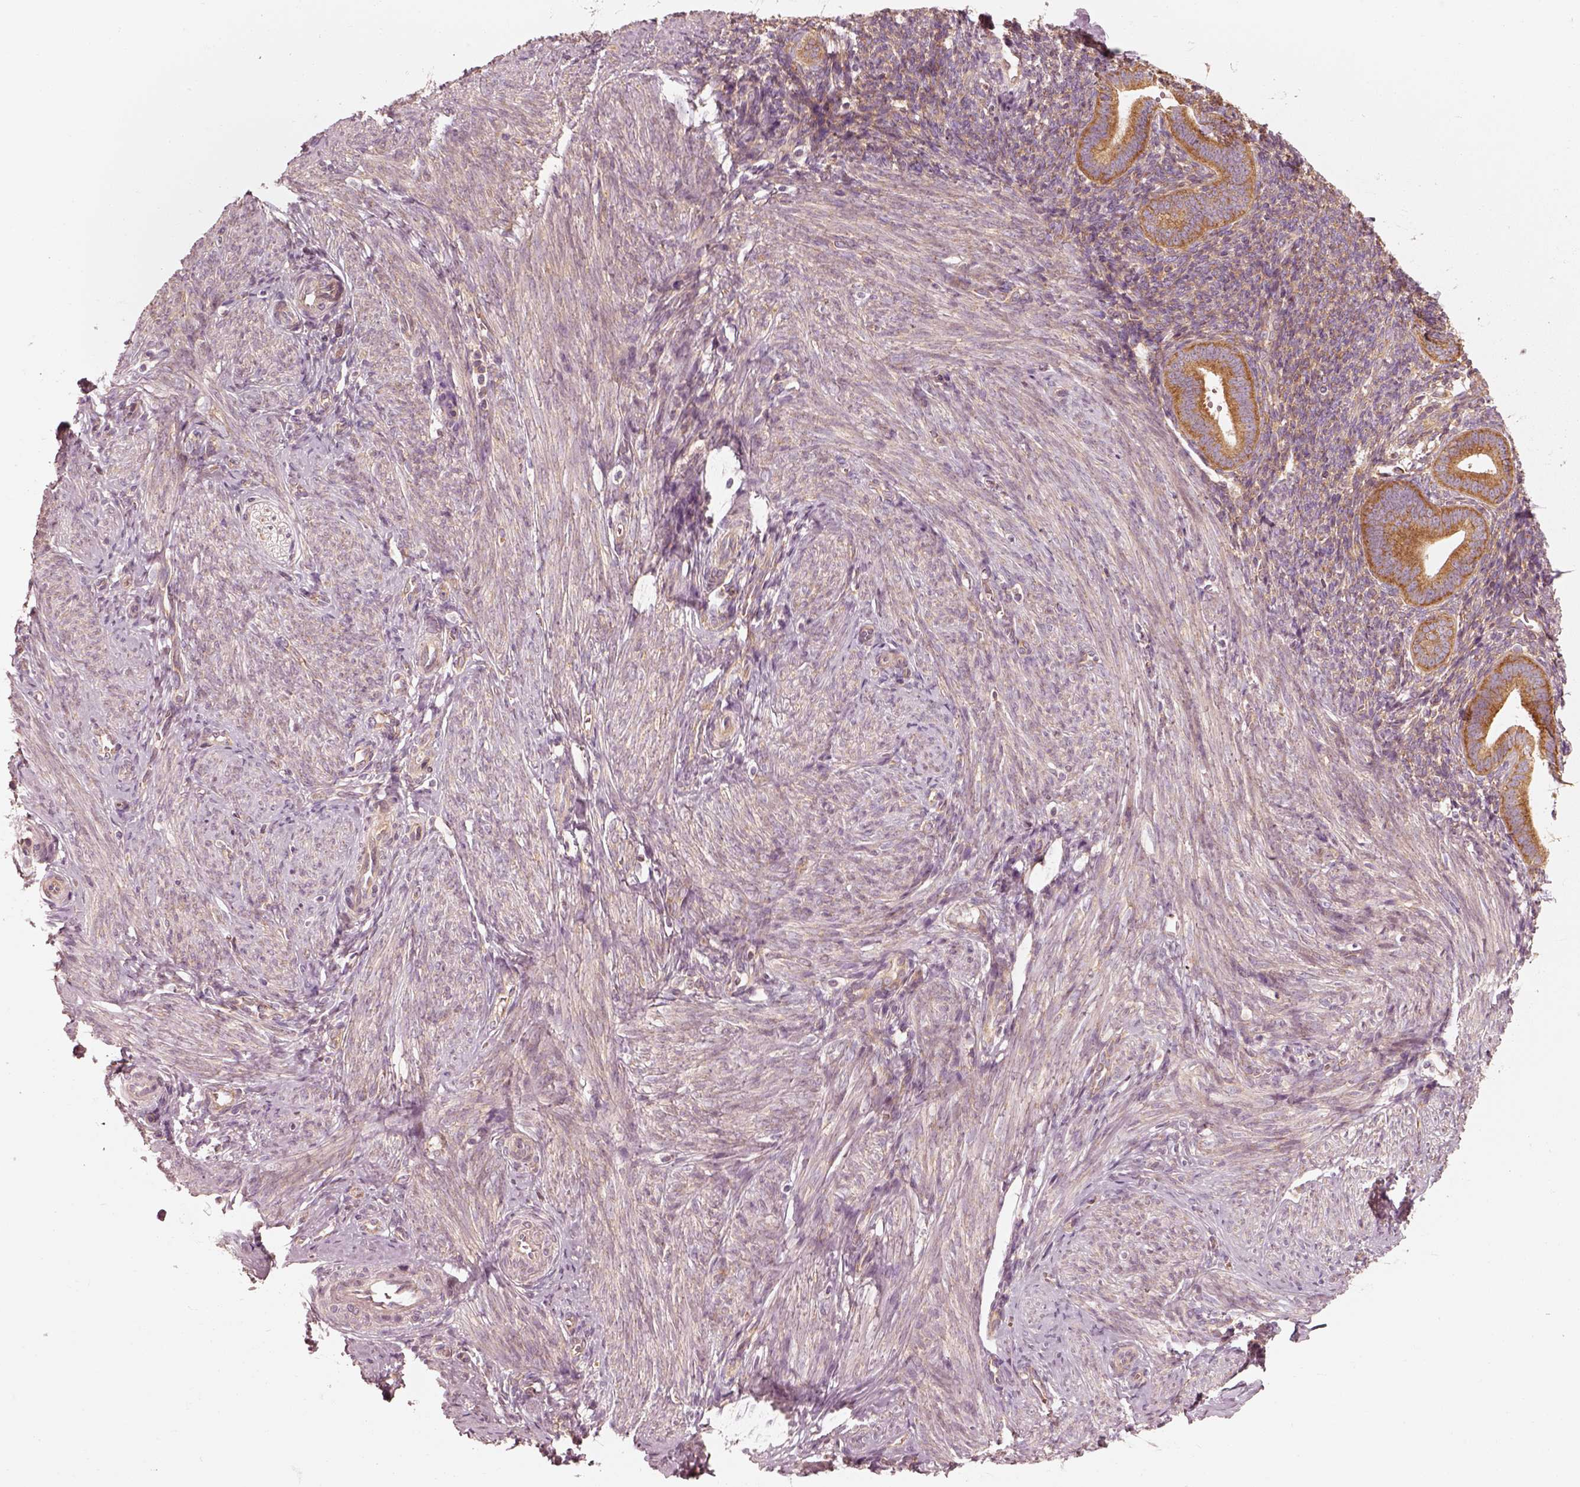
{"staining": {"intensity": "weak", "quantity": ">75%", "location": "cytoplasmic/membranous"}, "tissue": "endometrium", "cell_type": "Cells in endometrial stroma", "image_type": "normal", "snomed": [{"axis": "morphology", "description": "Normal tissue, NOS"}, {"axis": "topography", "description": "Endometrium"}], "caption": "A low amount of weak cytoplasmic/membranous staining is identified in about >75% of cells in endometrial stroma in normal endometrium.", "gene": "CNOT2", "patient": {"sex": "female", "age": 40}}